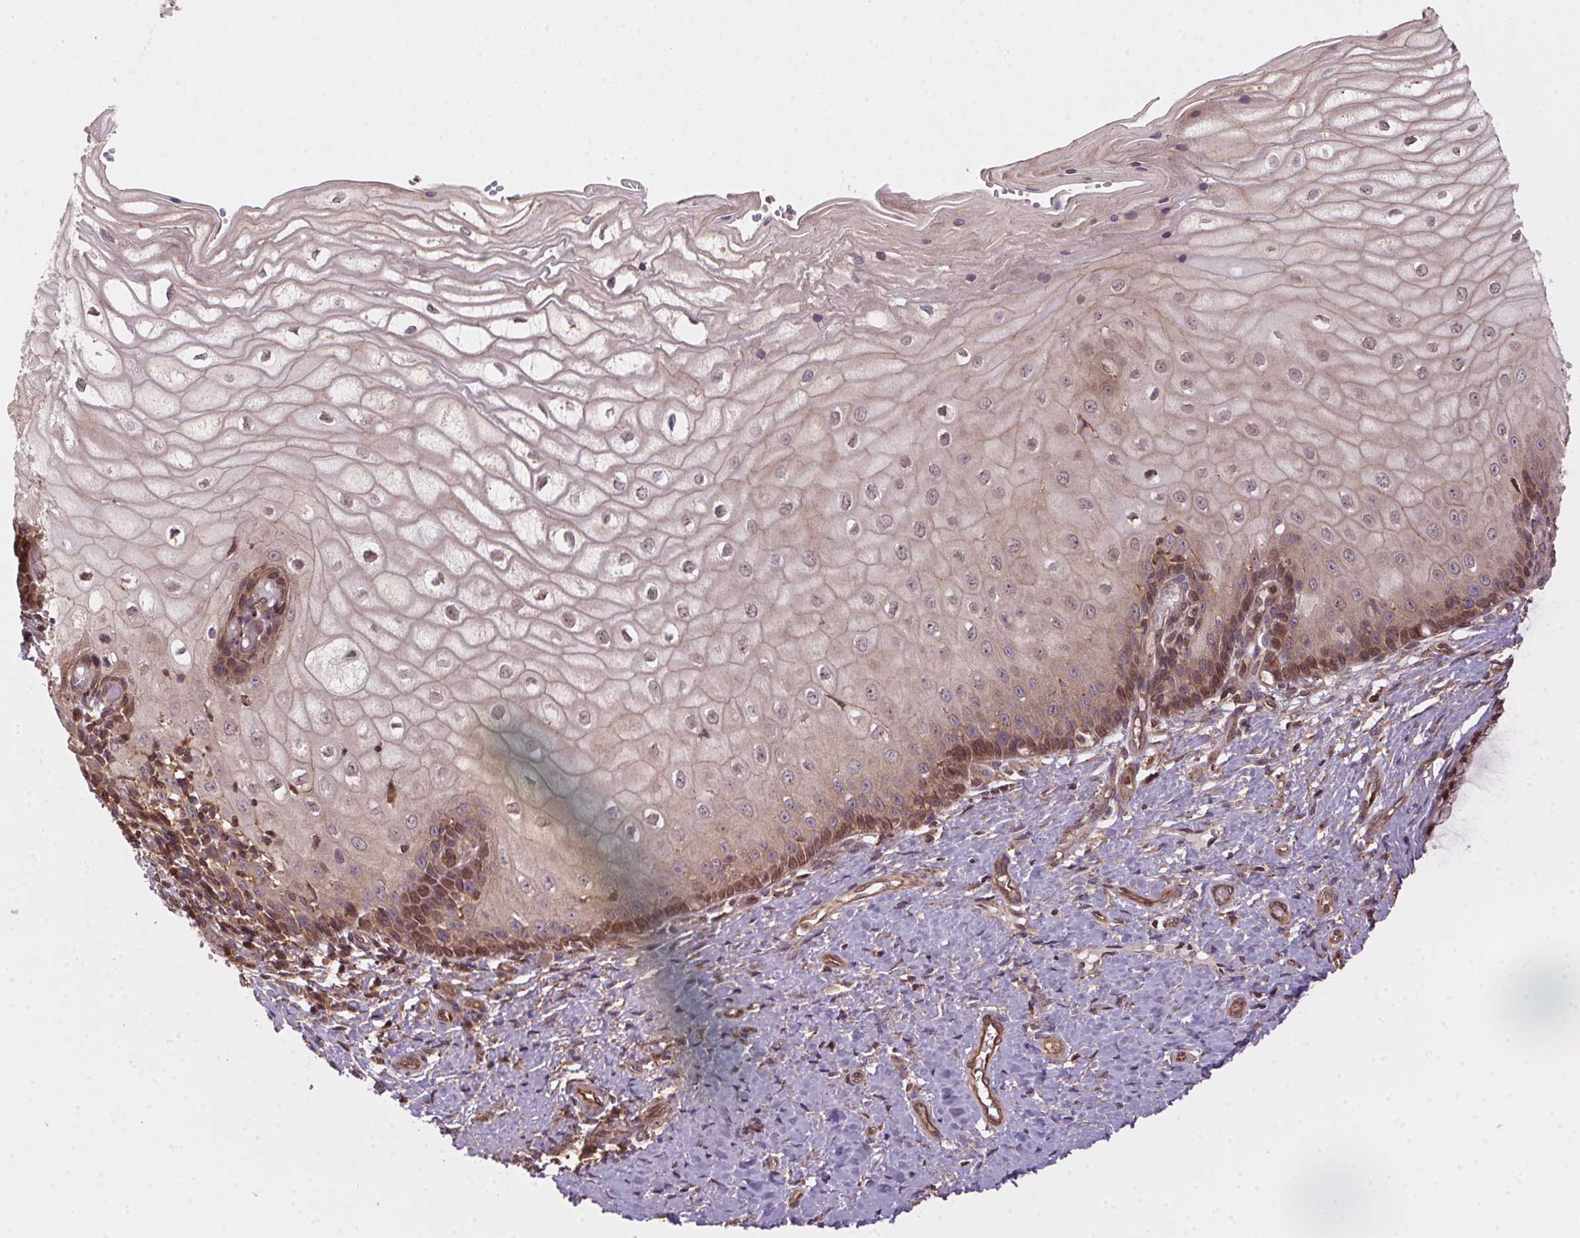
{"staining": {"intensity": "moderate", "quantity": ">75%", "location": "cytoplasmic/membranous"}, "tissue": "cervix", "cell_type": "Glandular cells", "image_type": "normal", "snomed": [{"axis": "morphology", "description": "Normal tissue, NOS"}, {"axis": "topography", "description": "Cervix"}], "caption": "Immunohistochemical staining of benign cervix exhibits >75% levels of moderate cytoplasmic/membranous protein expression in about >75% of glandular cells.", "gene": "MEX3D", "patient": {"sex": "female", "age": 37}}